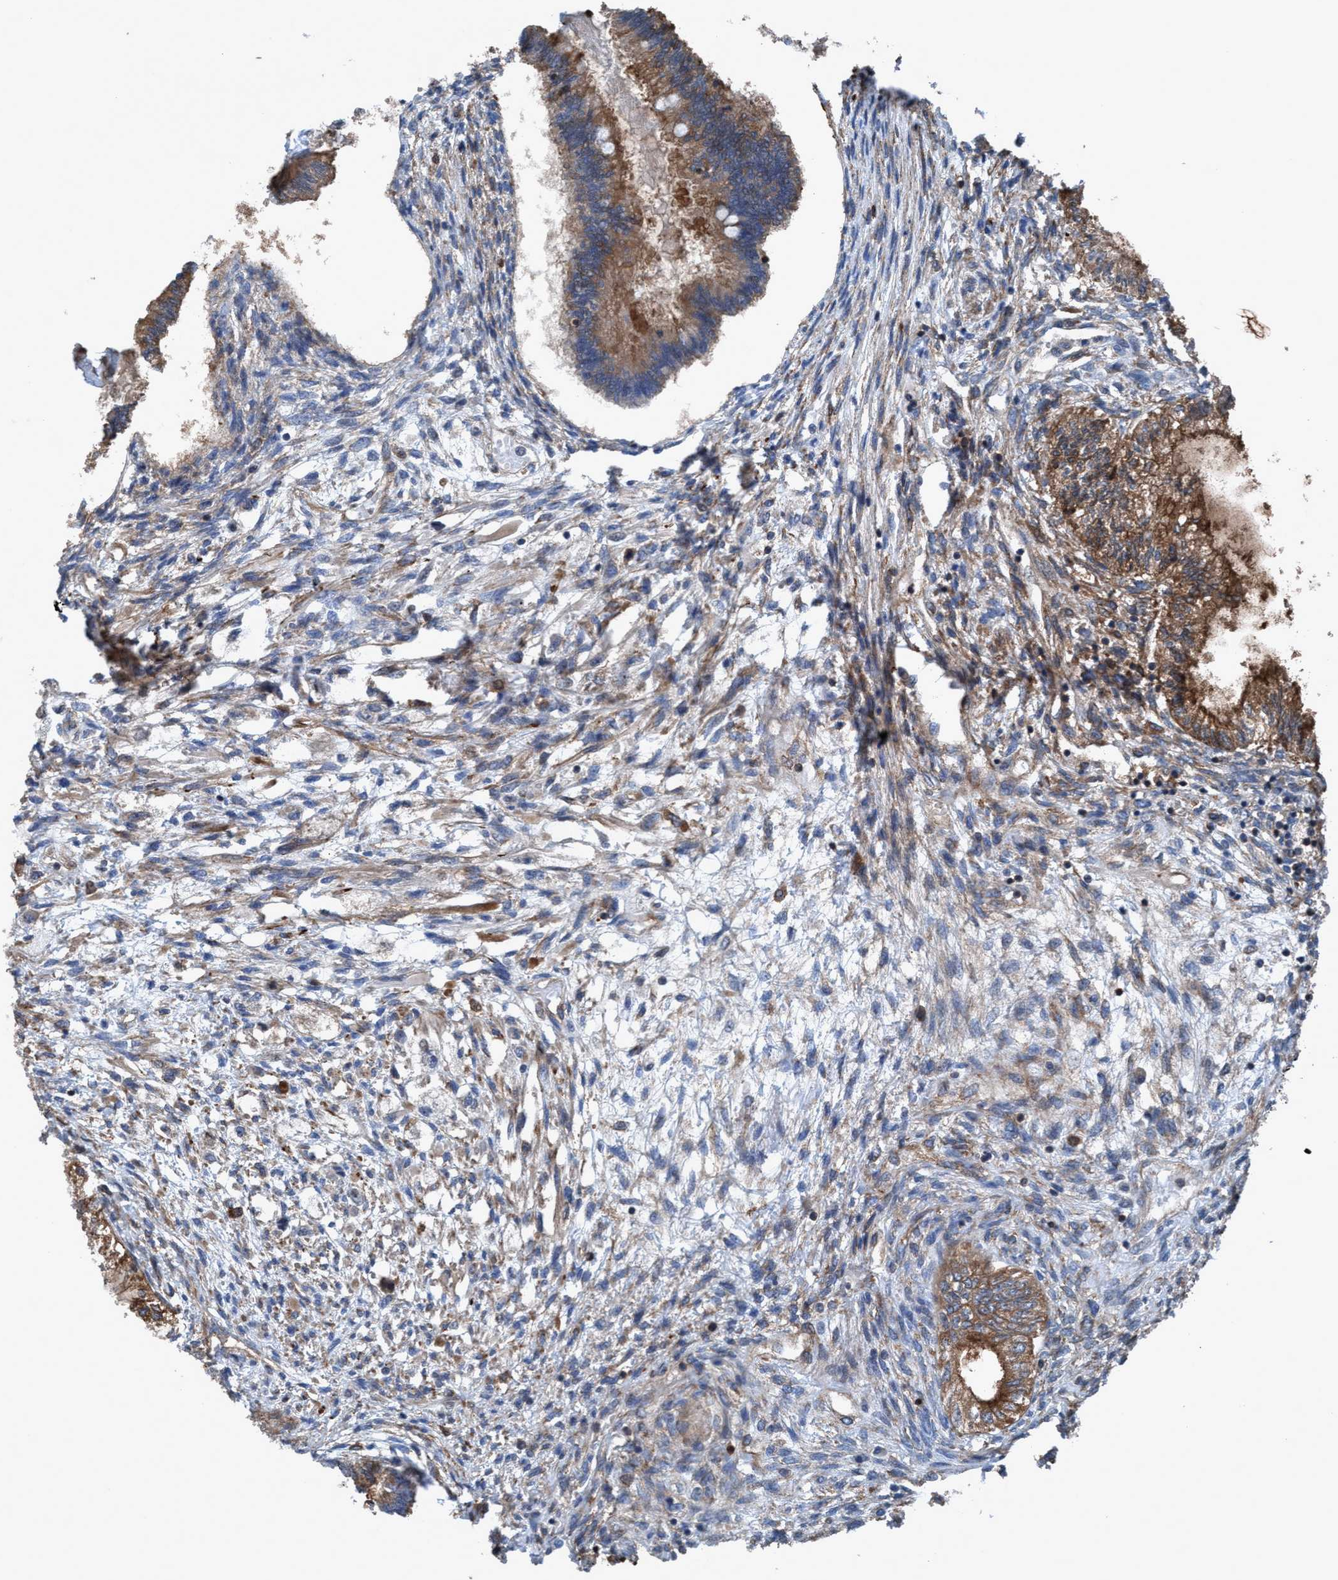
{"staining": {"intensity": "moderate", "quantity": ">75%", "location": "cytoplasmic/membranous"}, "tissue": "testis cancer", "cell_type": "Tumor cells", "image_type": "cancer", "snomed": [{"axis": "morphology", "description": "Seminoma, NOS"}, {"axis": "topography", "description": "Testis"}], "caption": "This is a histology image of IHC staining of testis cancer (seminoma), which shows moderate staining in the cytoplasmic/membranous of tumor cells.", "gene": "NMT1", "patient": {"sex": "male", "age": 28}}